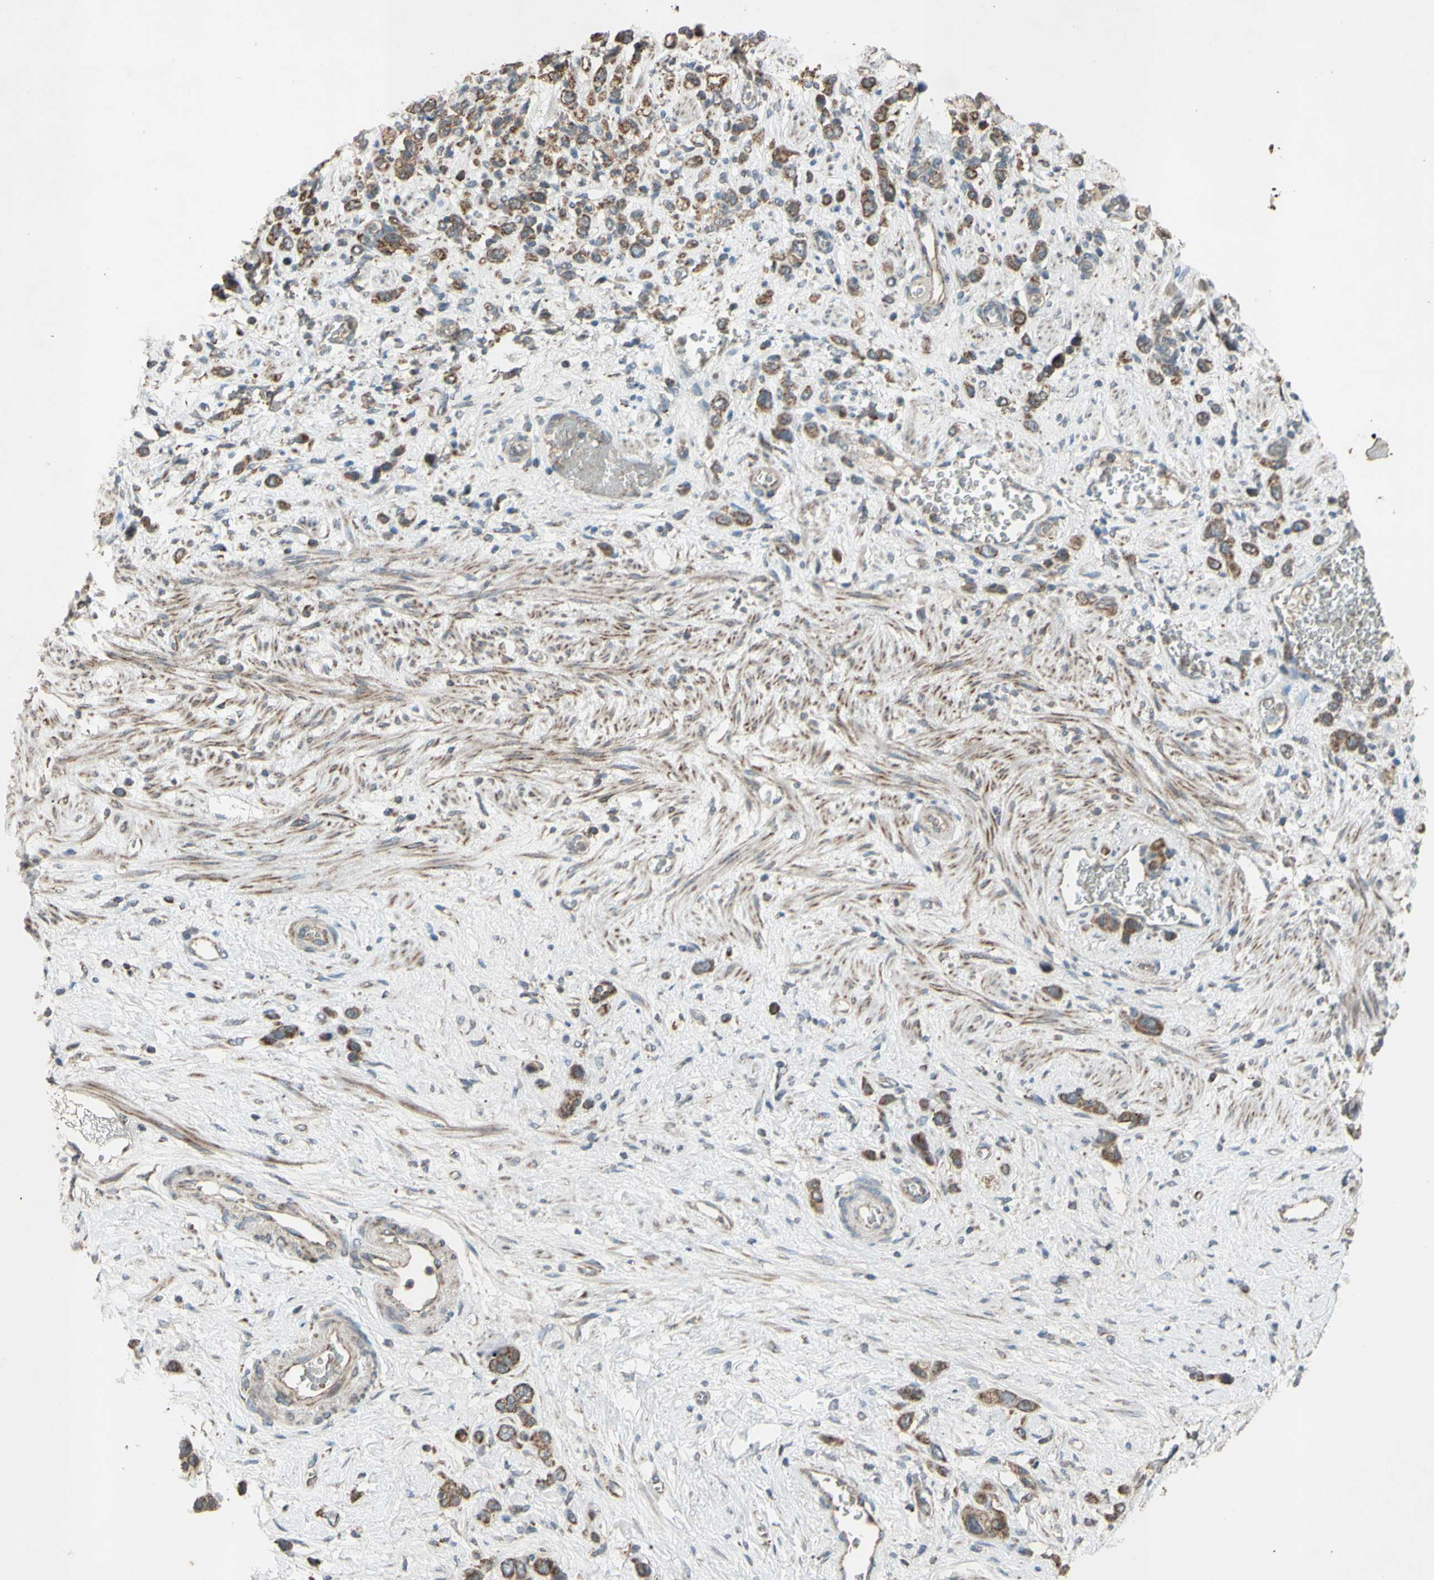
{"staining": {"intensity": "moderate", "quantity": ">75%", "location": "cytoplasmic/membranous"}, "tissue": "stomach cancer", "cell_type": "Tumor cells", "image_type": "cancer", "snomed": [{"axis": "morphology", "description": "Adenocarcinoma, NOS"}, {"axis": "morphology", "description": "Adenocarcinoma, High grade"}, {"axis": "topography", "description": "Stomach, upper"}, {"axis": "topography", "description": "Stomach, lower"}], "caption": "Immunohistochemistry (IHC) staining of adenocarcinoma (stomach), which reveals medium levels of moderate cytoplasmic/membranous positivity in about >75% of tumor cells indicating moderate cytoplasmic/membranous protein positivity. The staining was performed using DAB (brown) for protein detection and nuclei were counterstained in hematoxylin (blue).", "gene": "ACOT8", "patient": {"sex": "female", "age": 65}}